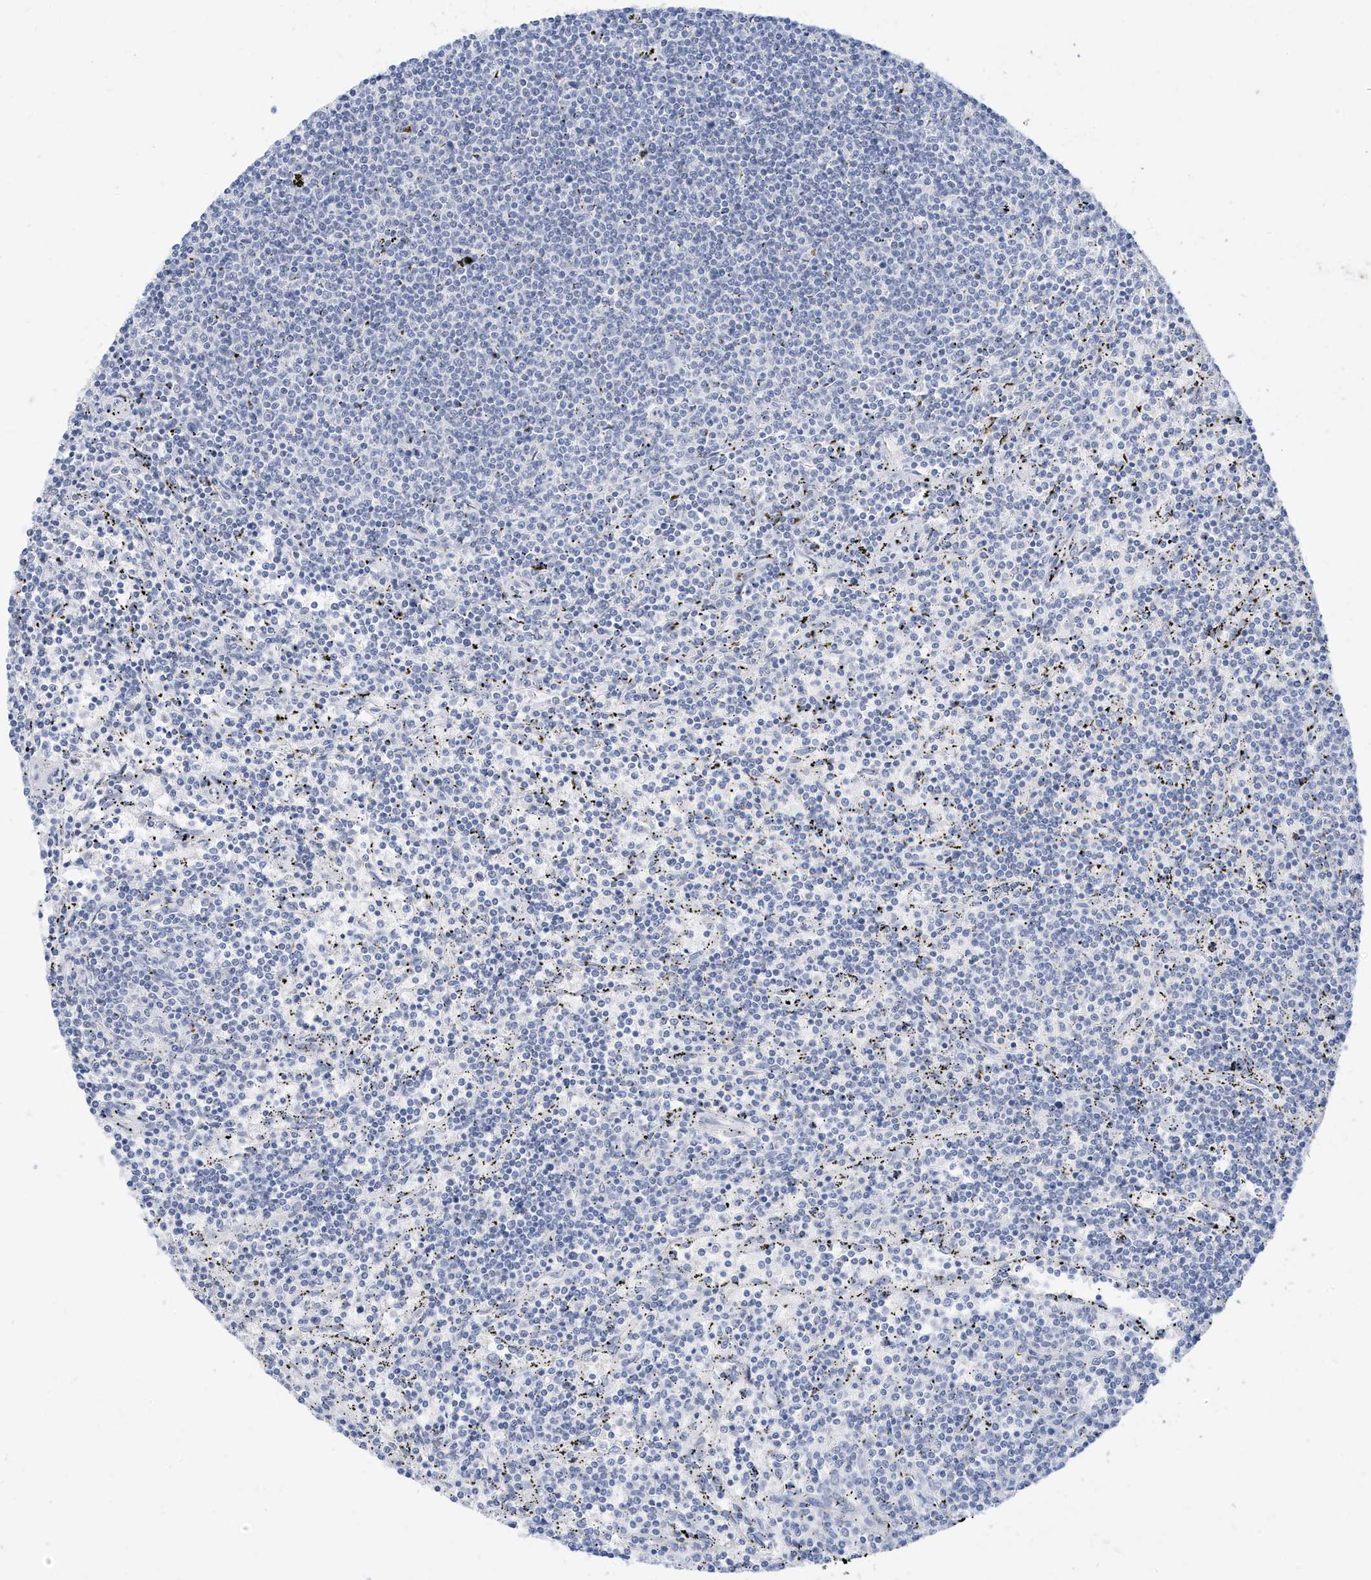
{"staining": {"intensity": "negative", "quantity": "none", "location": "none"}, "tissue": "lymphoma", "cell_type": "Tumor cells", "image_type": "cancer", "snomed": [{"axis": "morphology", "description": "Malignant lymphoma, non-Hodgkin's type, Low grade"}, {"axis": "topography", "description": "Spleen"}], "caption": "Immunohistochemistry (IHC) of low-grade malignant lymphoma, non-Hodgkin's type exhibits no staining in tumor cells. (Stains: DAB (3,3'-diaminobenzidine) immunohistochemistry with hematoxylin counter stain, Microscopy: brightfield microscopy at high magnification).", "gene": "SPOCD1", "patient": {"sex": "female", "age": 50}}